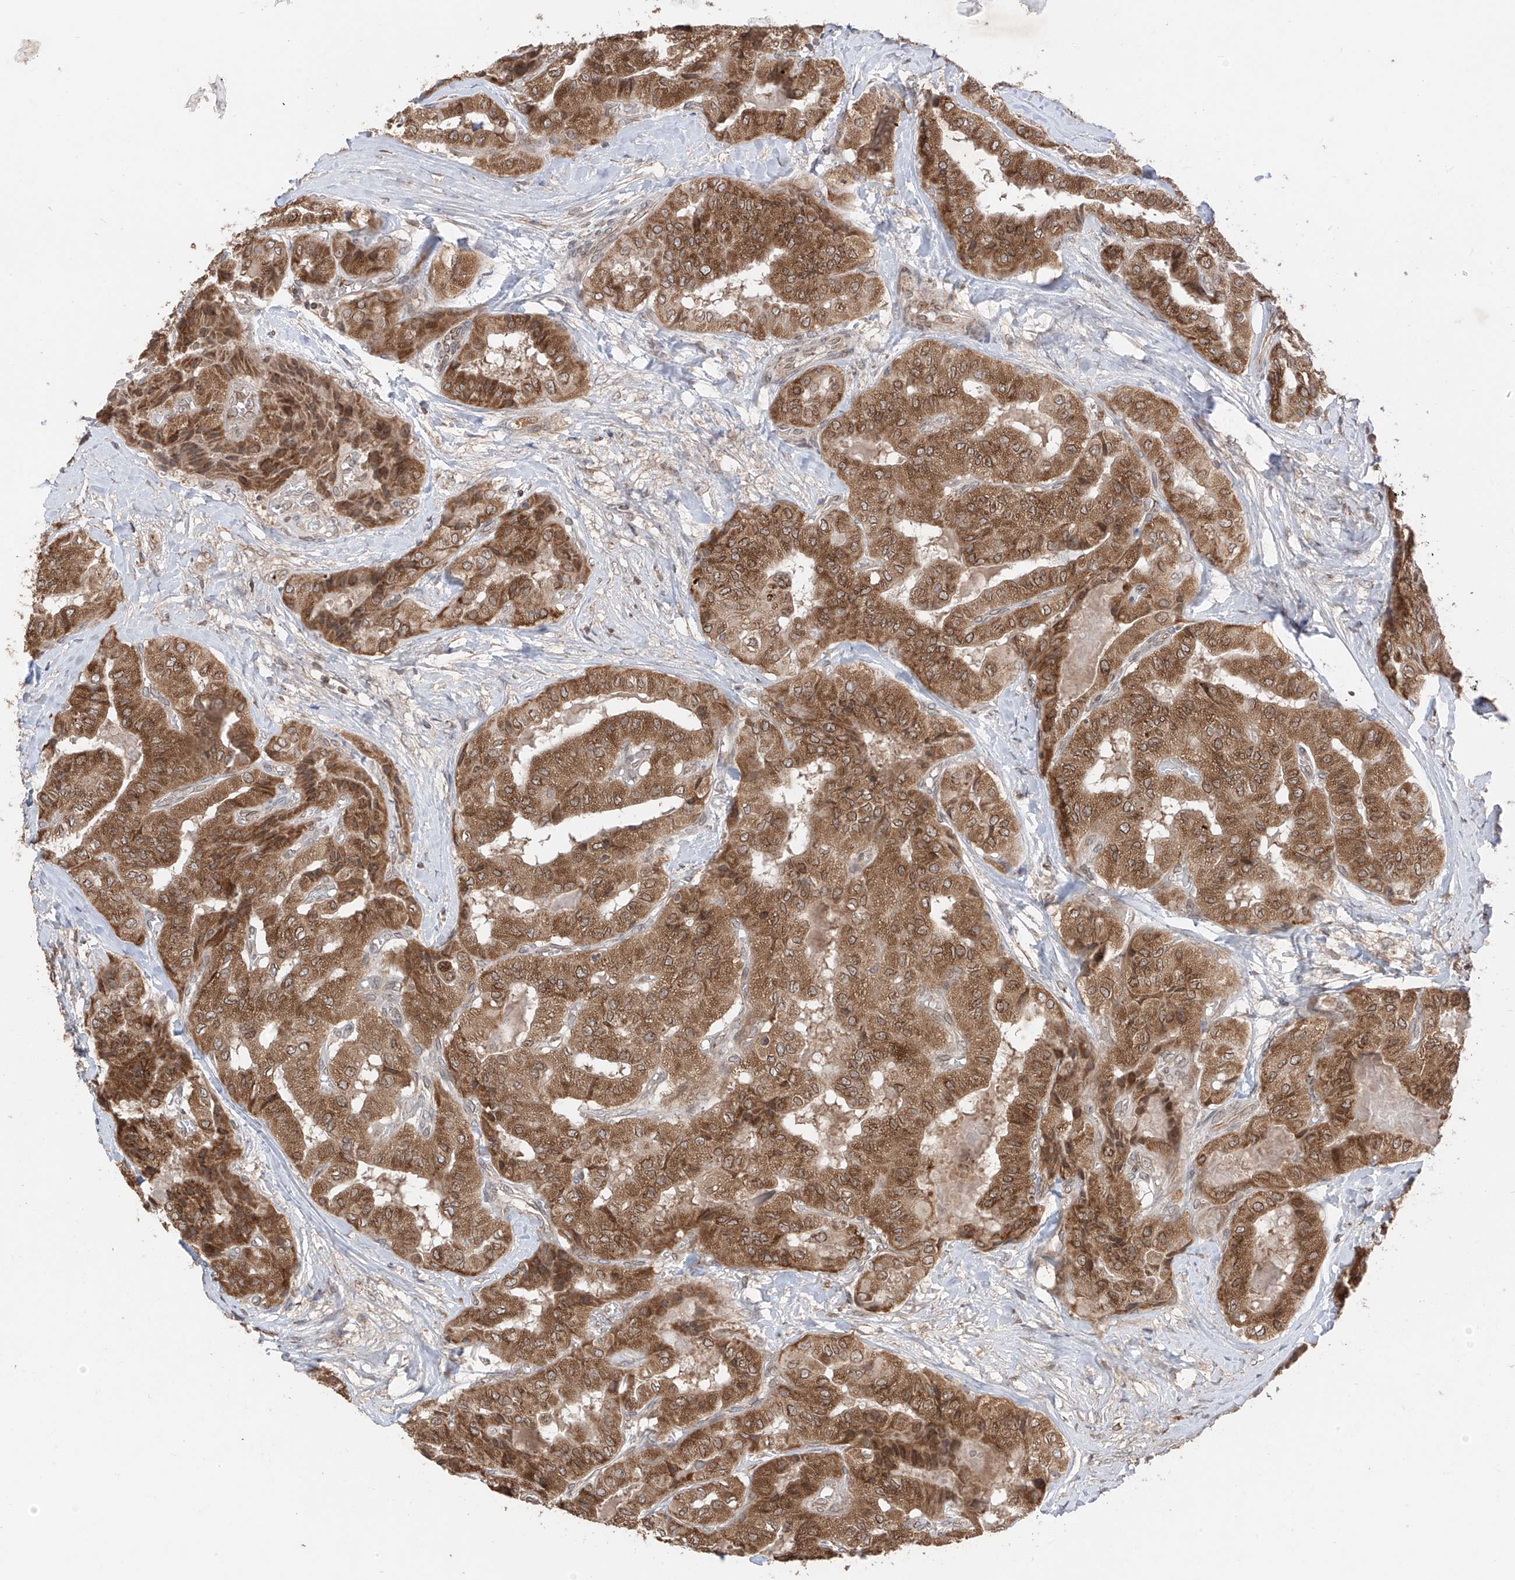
{"staining": {"intensity": "moderate", "quantity": ">75%", "location": "cytoplasmic/membranous"}, "tissue": "thyroid cancer", "cell_type": "Tumor cells", "image_type": "cancer", "snomed": [{"axis": "morphology", "description": "Papillary adenocarcinoma, NOS"}, {"axis": "topography", "description": "Thyroid gland"}], "caption": "Approximately >75% of tumor cells in papillary adenocarcinoma (thyroid) display moderate cytoplasmic/membranous protein expression as visualized by brown immunohistochemical staining.", "gene": "AHCTF1", "patient": {"sex": "female", "age": 59}}